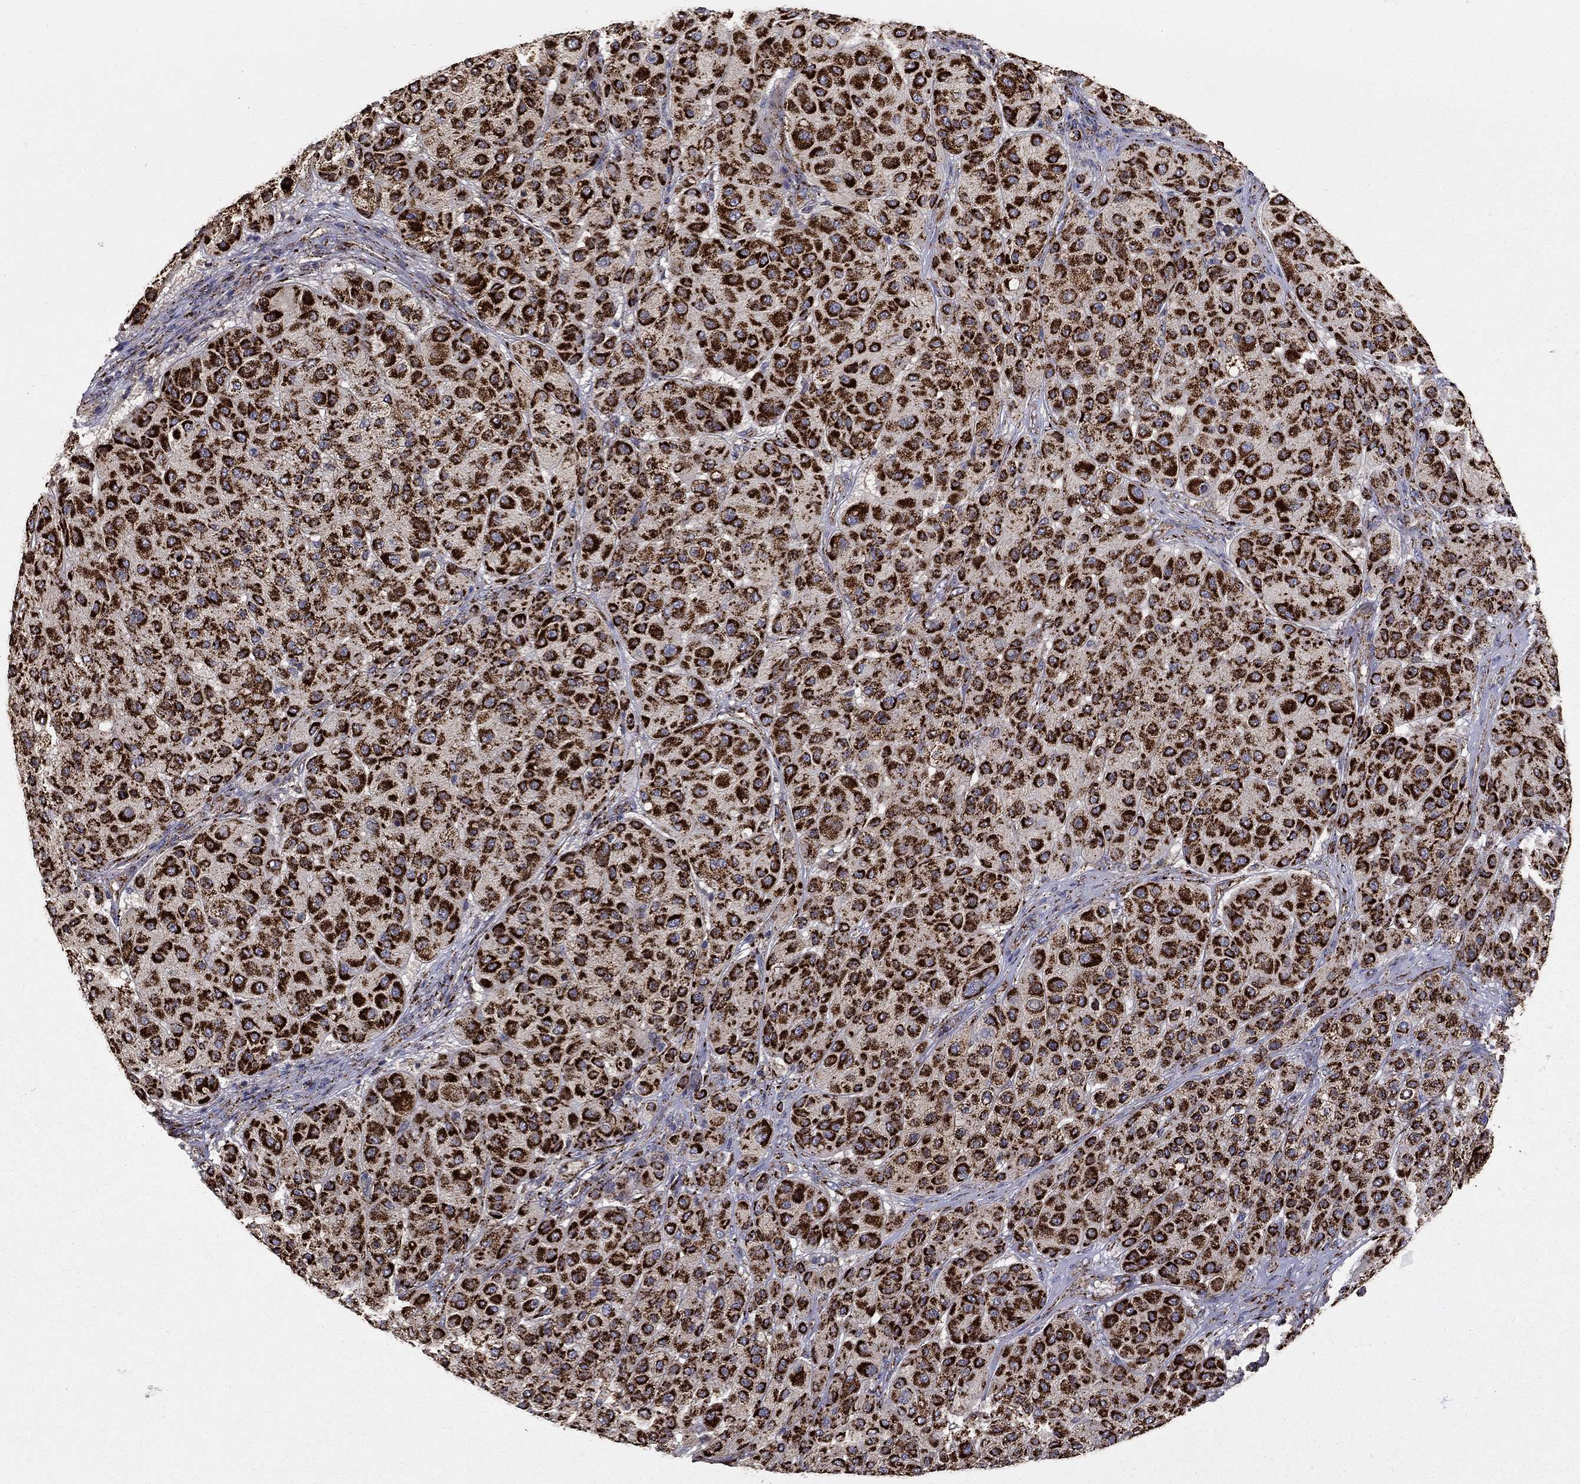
{"staining": {"intensity": "strong", "quantity": ">75%", "location": "cytoplasmic/membranous"}, "tissue": "melanoma", "cell_type": "Tumor cells", "image_type": "cancer", "snomed": [{"axis": "morphology", "description": "Malignant melanoma, Metastatic site"}, {"axis": "topography", "description": "Smooth muscle"}], "caption": "Human malignant melanoma (metastatic site) stained for a protein (brown) displays strong cytoplasmic/membranous positive staining in approximately >75% of tumor cells.", "gene": "GCSH", "patient": {"sex": "male", "age": 41}}